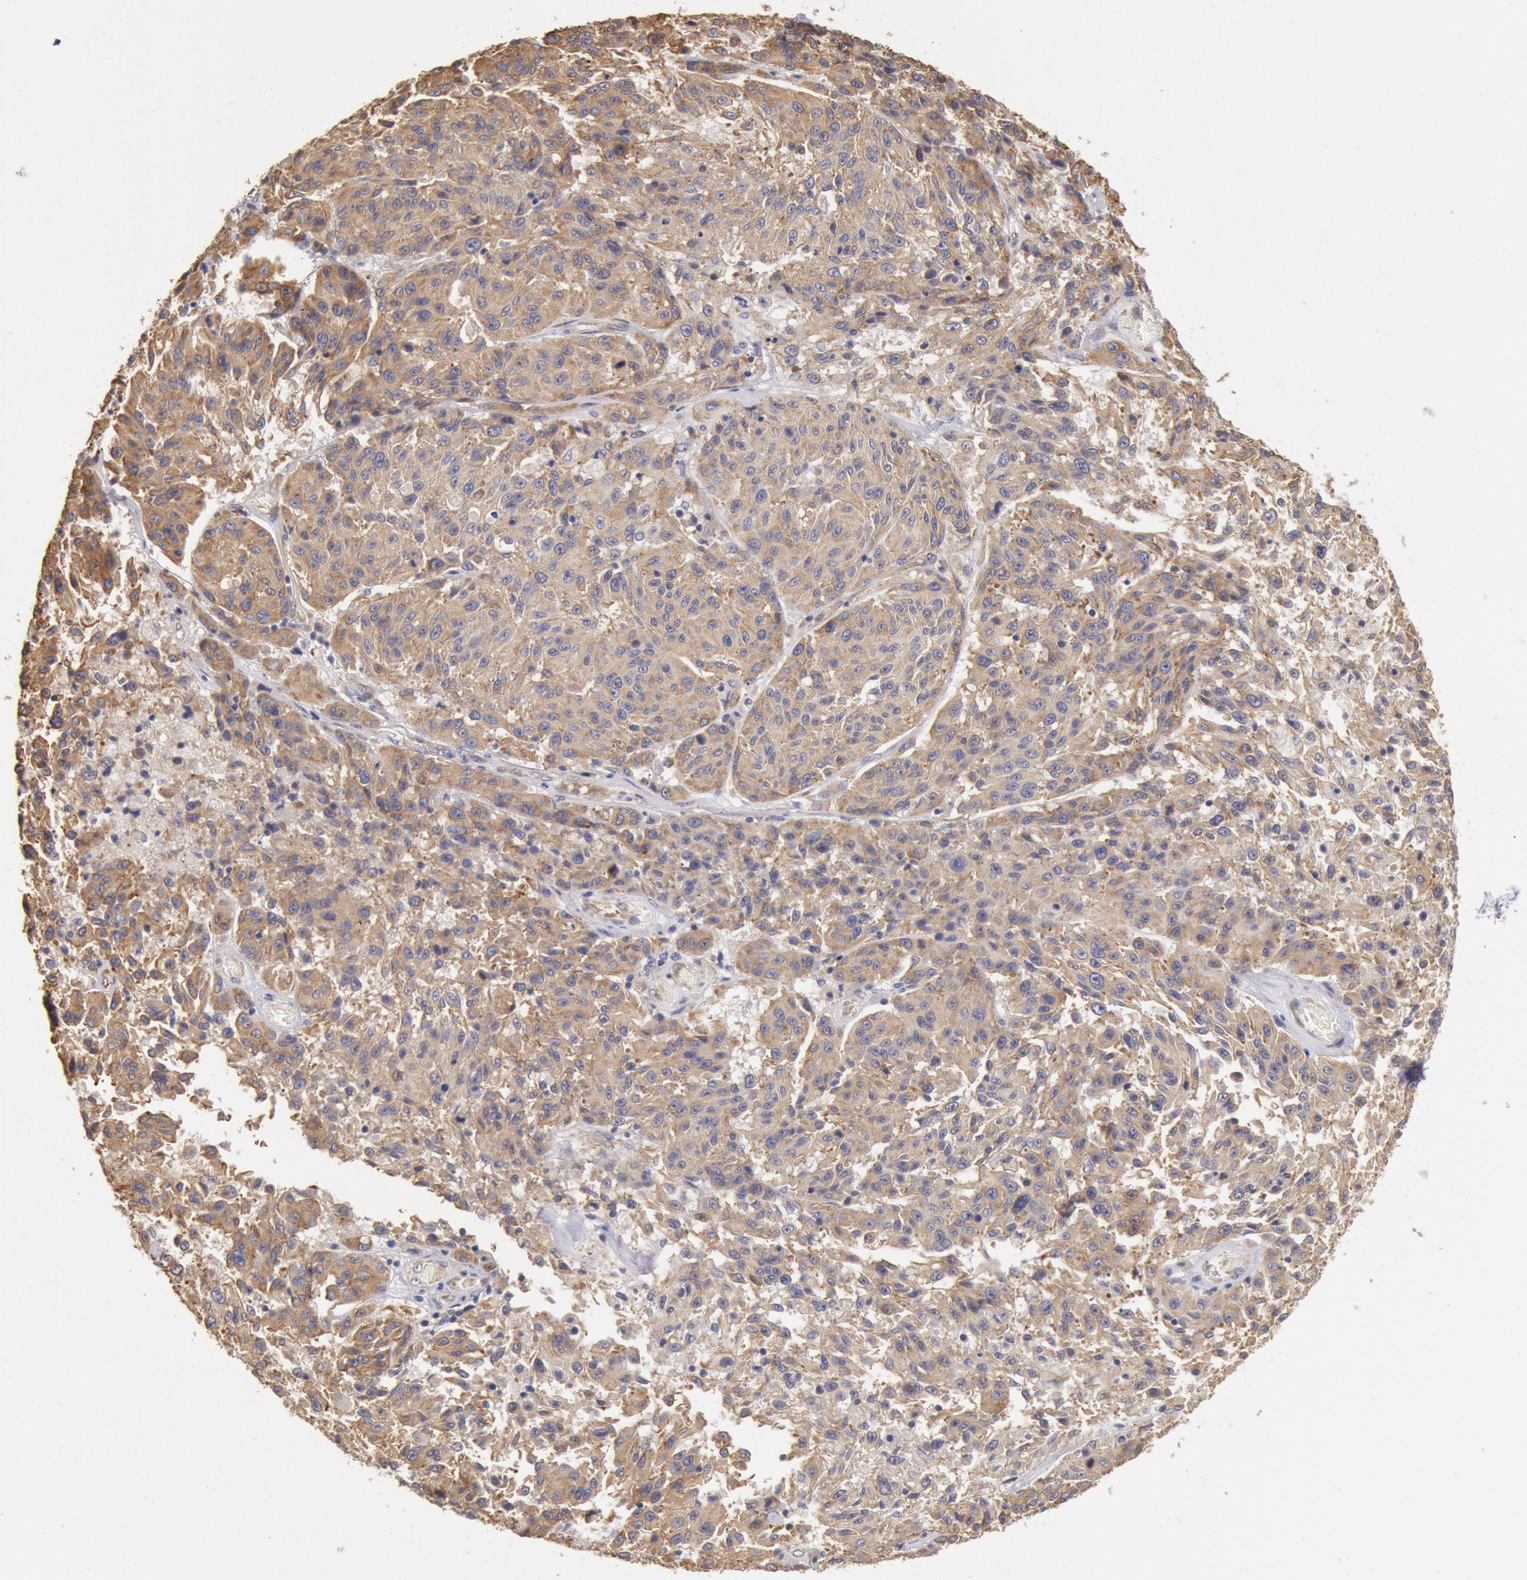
{"staining": {"intensity": "moderate", "quantity": ">75%", "location": "cytoplasmic/membranous"}, "tissue": "melanoma", "cell_type": "Tumor cells", "image_type": "cancer", "snomed": [{"axis": "morphology", "description": "Malignant melanoma, NOS"}, {"axis": "topography", "description": "Skin"}], "caption": "High-magnification brightfield microscopy of melanoma stained with DAB (3,3'-diaminobenzidine) (brown) and counterstained with hematoxylin (blue). tumor cells exhibit moderate cytoplasmic/membranous positivity is seen in approximately>75% of cells.", "gene": "DRG1", "patient": {"sex": "female", "age": 77}}